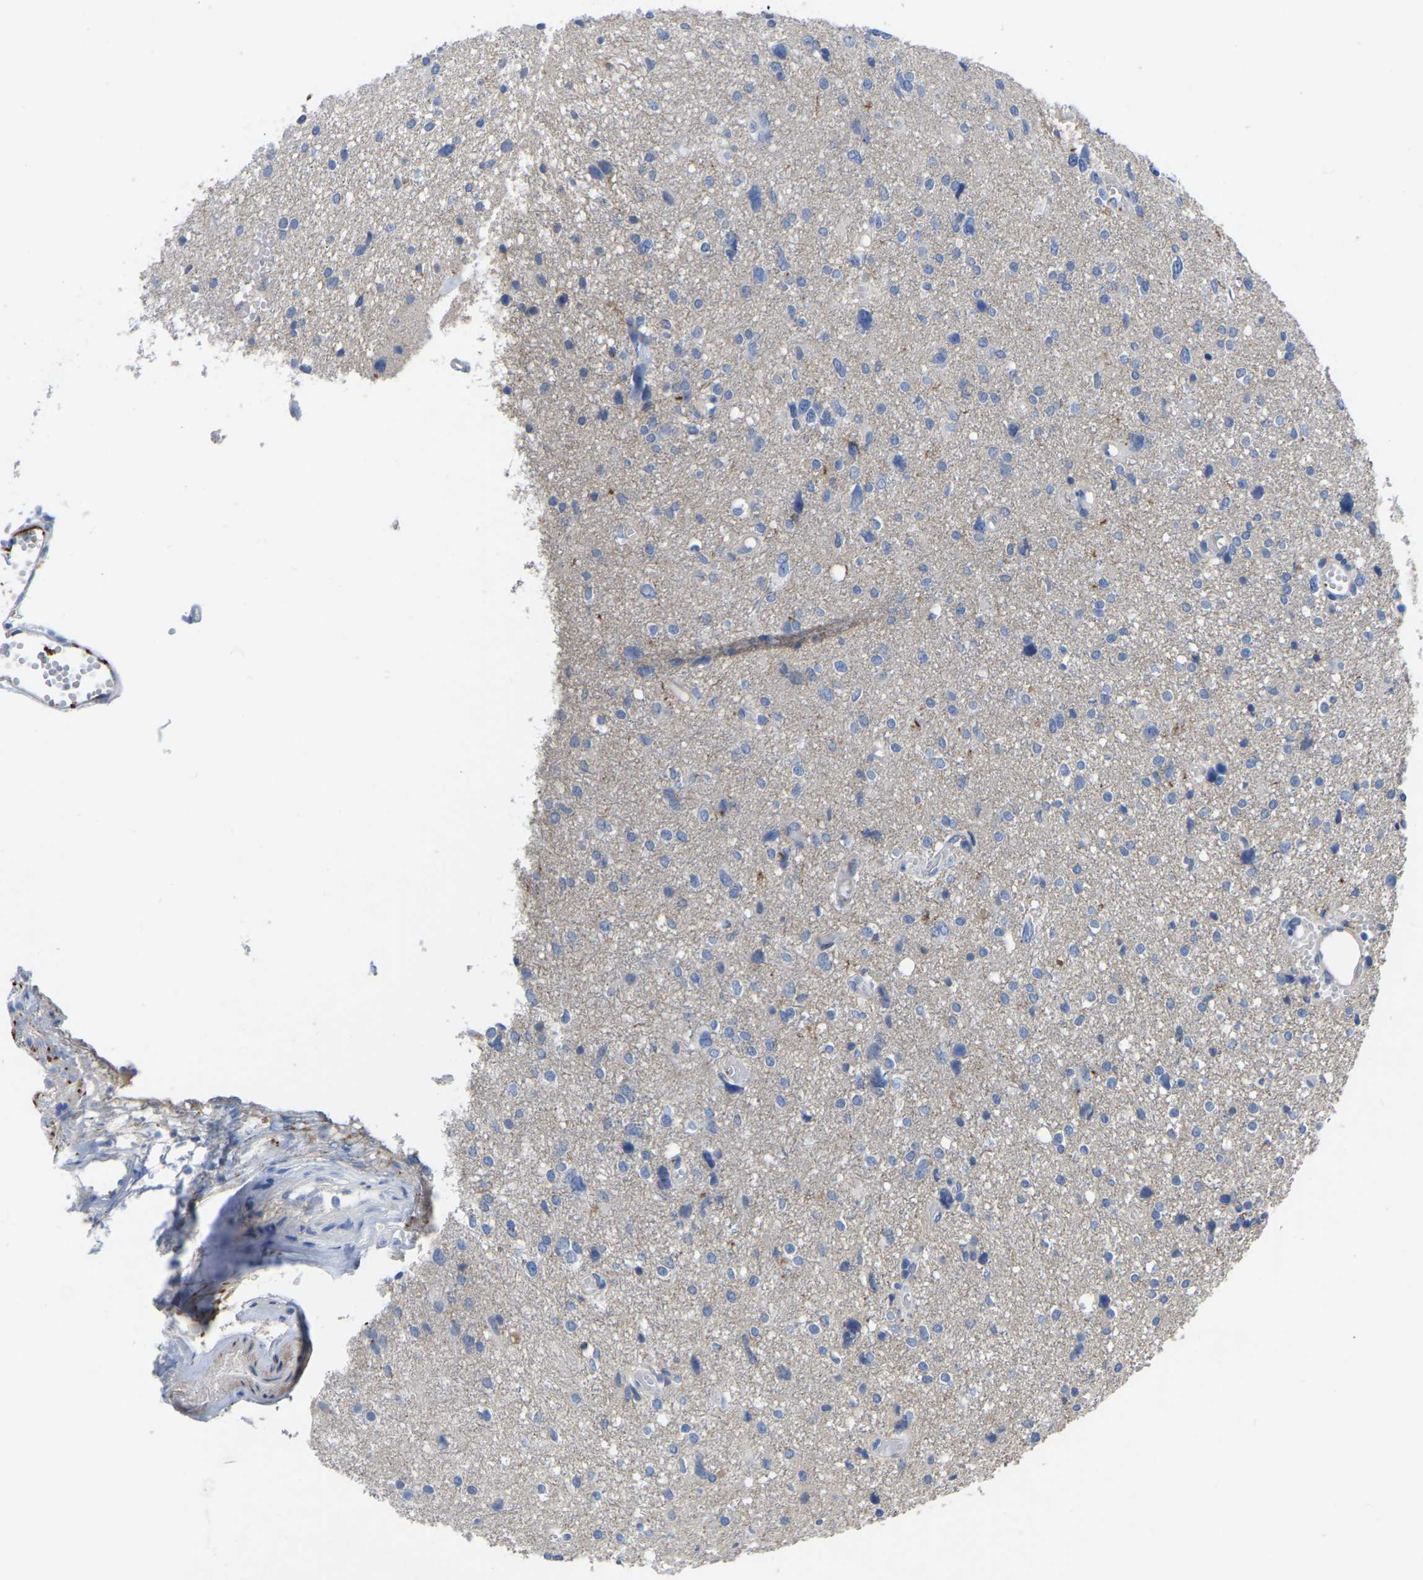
{"staining": {"intensity": "negative", "quantity": "none", "location": "none"}, "tissue": "glioma", "cell_type": "Tumor cells", "image_type": "cancer", "snomed": [{"axis": "morphology", "description": "Glioma, malignant, High grade"}, {"axis": "topography", "description": "Brain"}], "caption": "Immunohistochemical staining of glioma reveals no significant staining in tumor cells.", "gene": "ZNF449", "patient": {"sex": "female", "age": 59}}